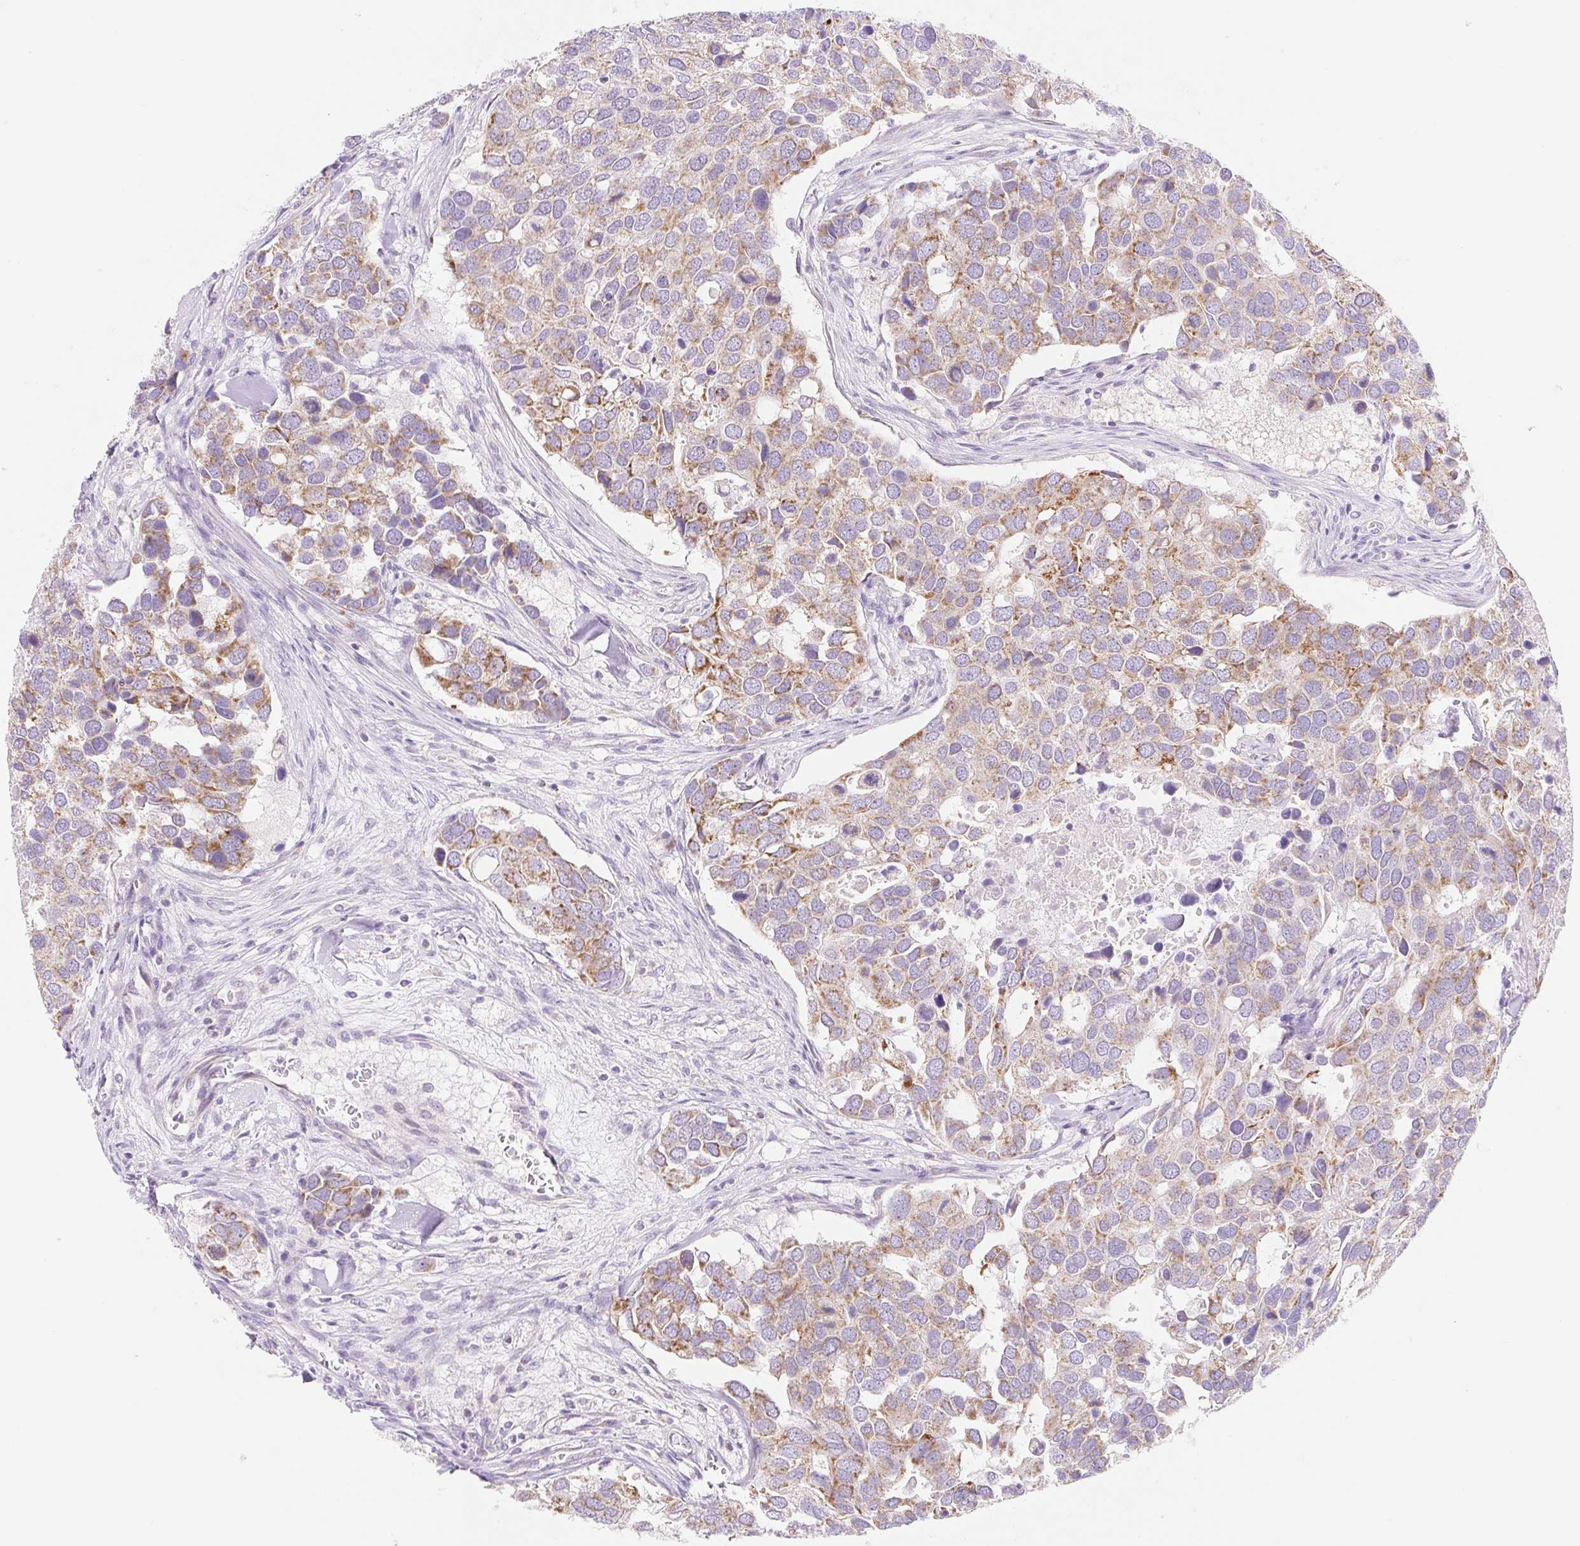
{"staining": {"intensity": "moderate", "quantity": ">75%", "location": "cytoplasmic/membranous"}, "tissue": "breast cancer", "cell_type": "Tumor cells", "image_type": "cancer", "snomed": [{"axis": "morphology", "description": "Duct carcinoma"}, {"axis": "topography", "description": "Breast"}], "caption": "Protein expression analysis of human breast cancer (intraductal carcinoma) reveals moderate cytoplasmic/membranous expression in about >75% of tumor cells.", "gene": "FOCAD", "patient": {"sex": "female", "age": 83}}